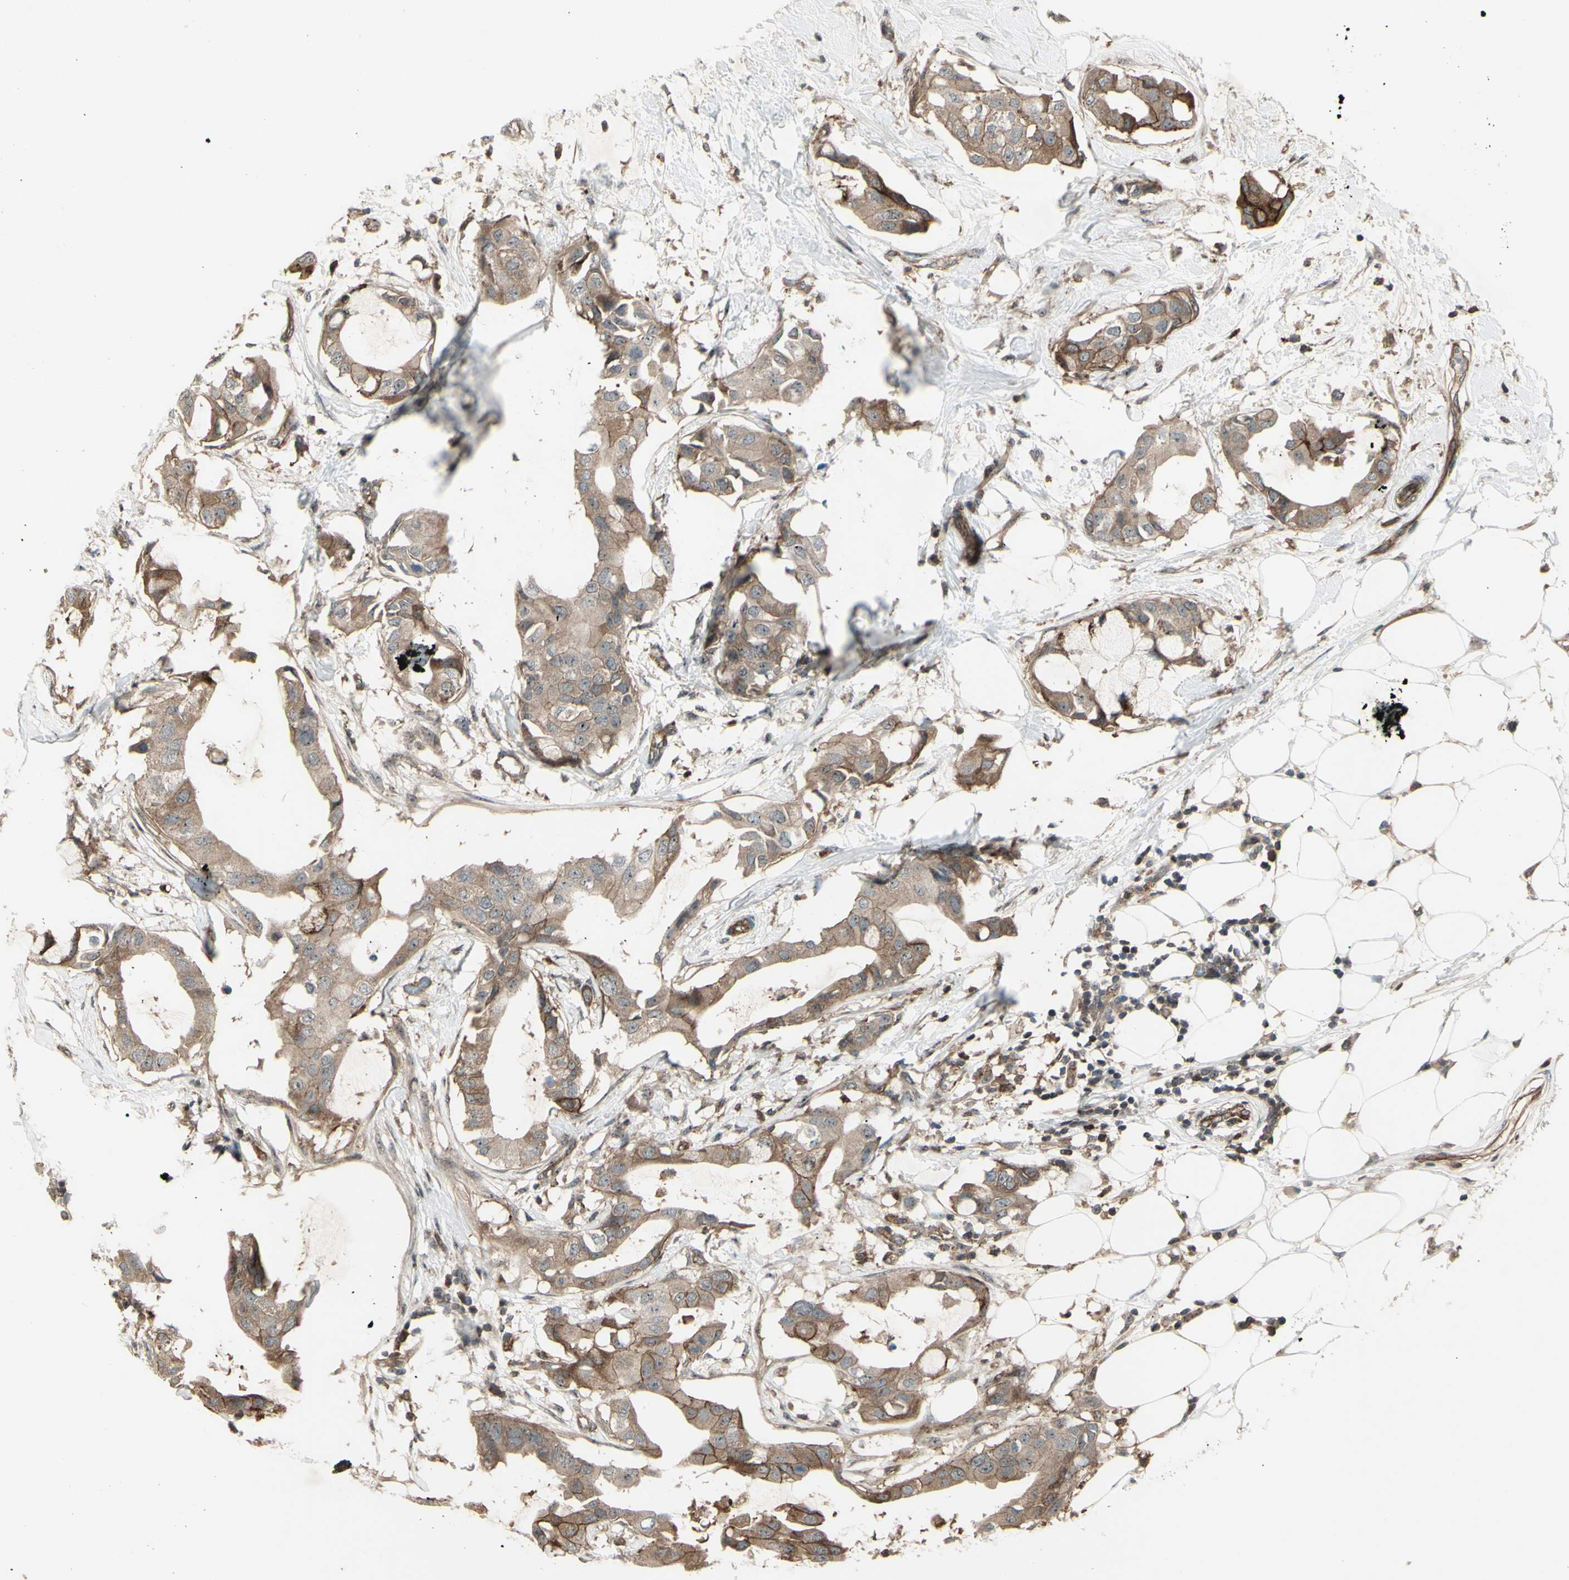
{"staining": {"intensity": "moderate", "quantity": ">75%", "location": "cytoplasmic/membranous"}, "tissue": "breast cancer", "cell_type": "Tumor cells", "image_type": "cancer", "snomed": [{"axis": "morphology", "description": "Duct carcinoma"}, {"axis": "topography", "description": "Breast"}], "caption": "Breast invasive ductal carcinoma stained for a protein demonstrates moderate cytoplasmic/membranous positivity in tumor cells. The staining was performed using DAB, with brown indicating positive protein expression. Nuclei are stained blue with hematoxylin.", "gene": "FXYD5", "patient": {"sex": "female", "age": 40}}